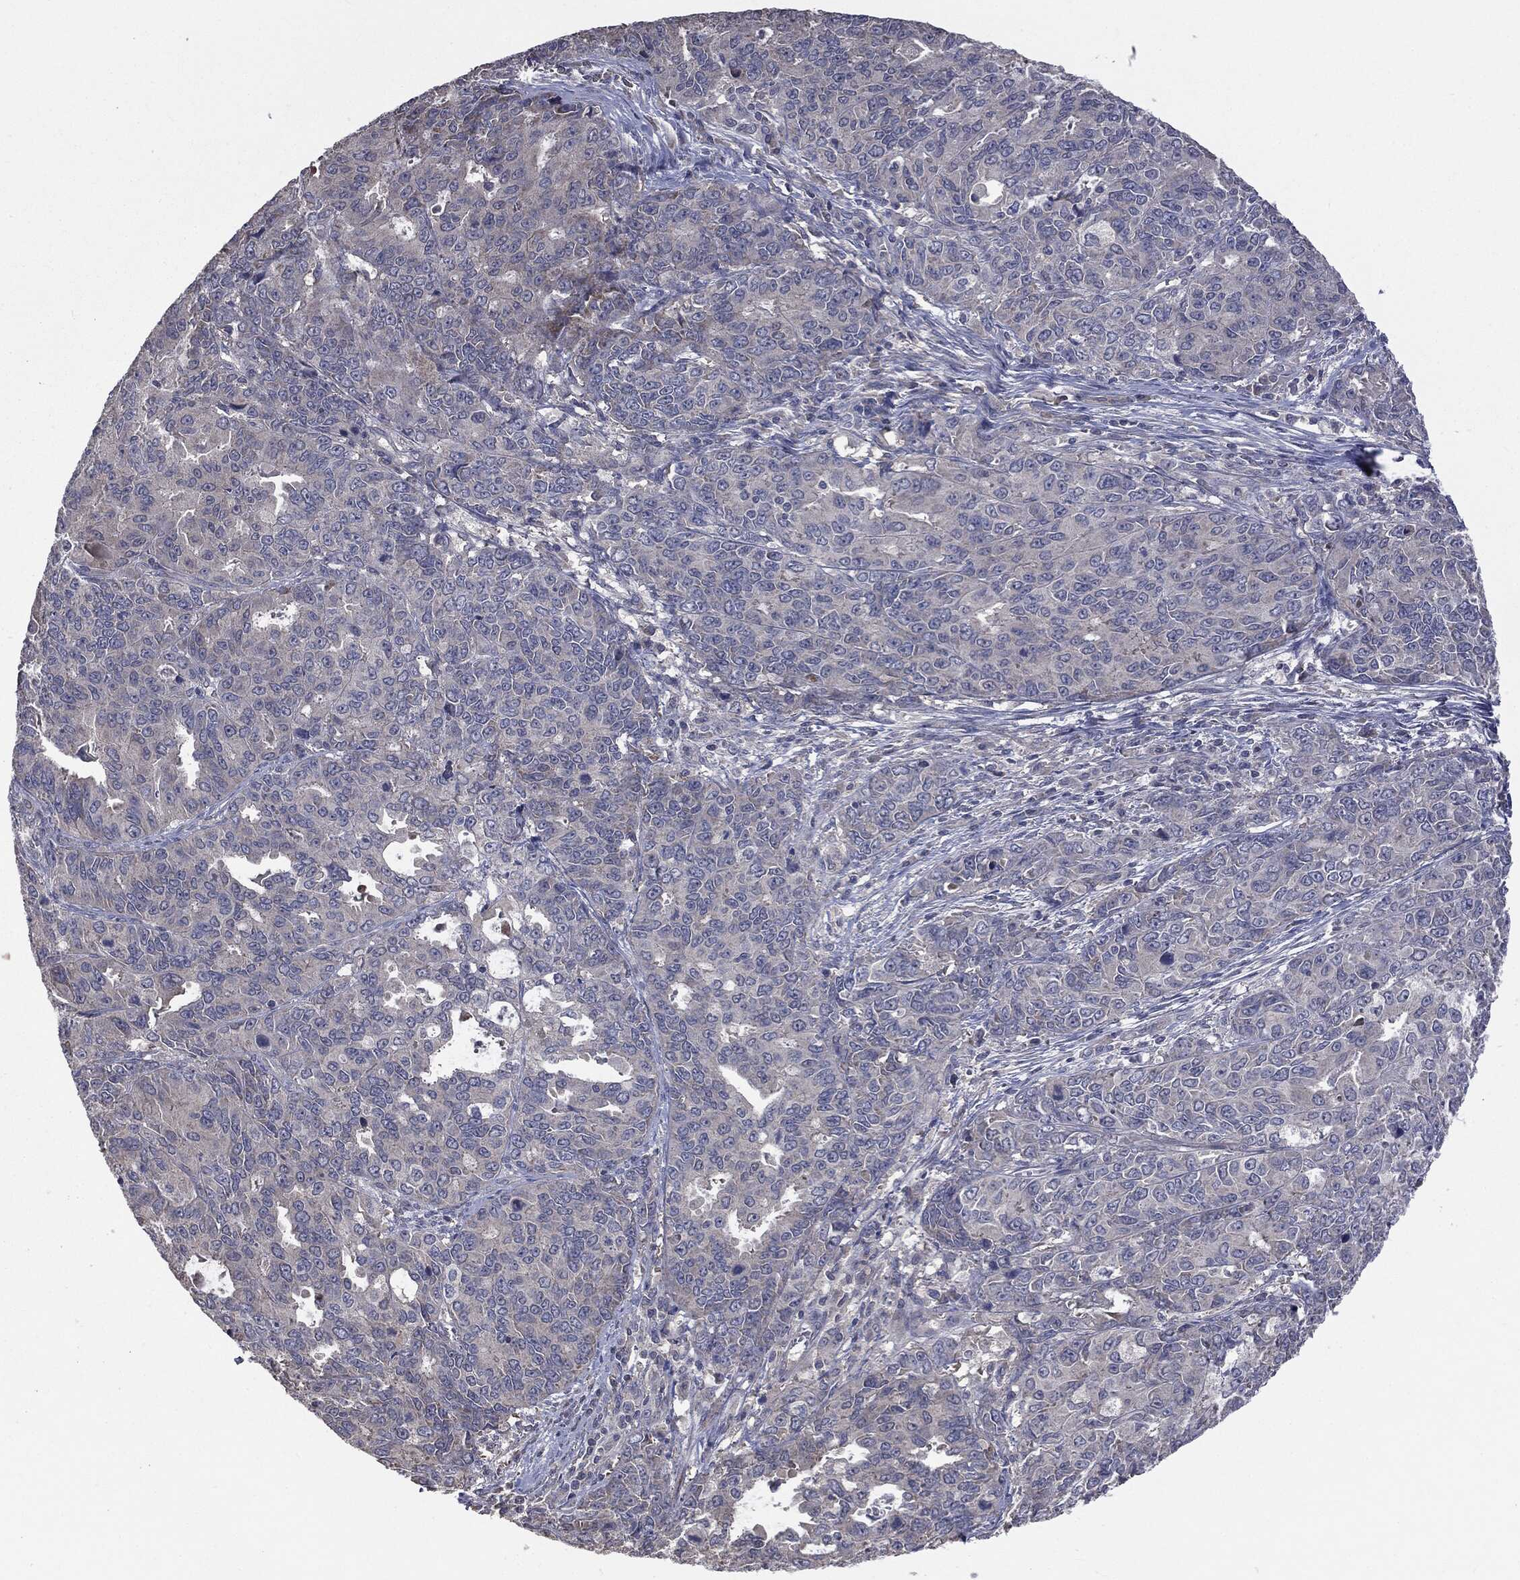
{"staining": {"intensity": "negative", "quantity": "none", "location": "none"}, "tissue": "endometrial cancer", "cell_type": "Tumor cells", "image_type": "cancer", "snomed": [{"axis": "morphology", "description": "Adenocarcinoma, NOS"}, {"axis": "topography", "description": "Uterus"}], "caption": "Tumor cells are negative for protein expression in human endometrial cancer.", "gene": "MTOR", "patient": {"sex": "female", "age": 79}}